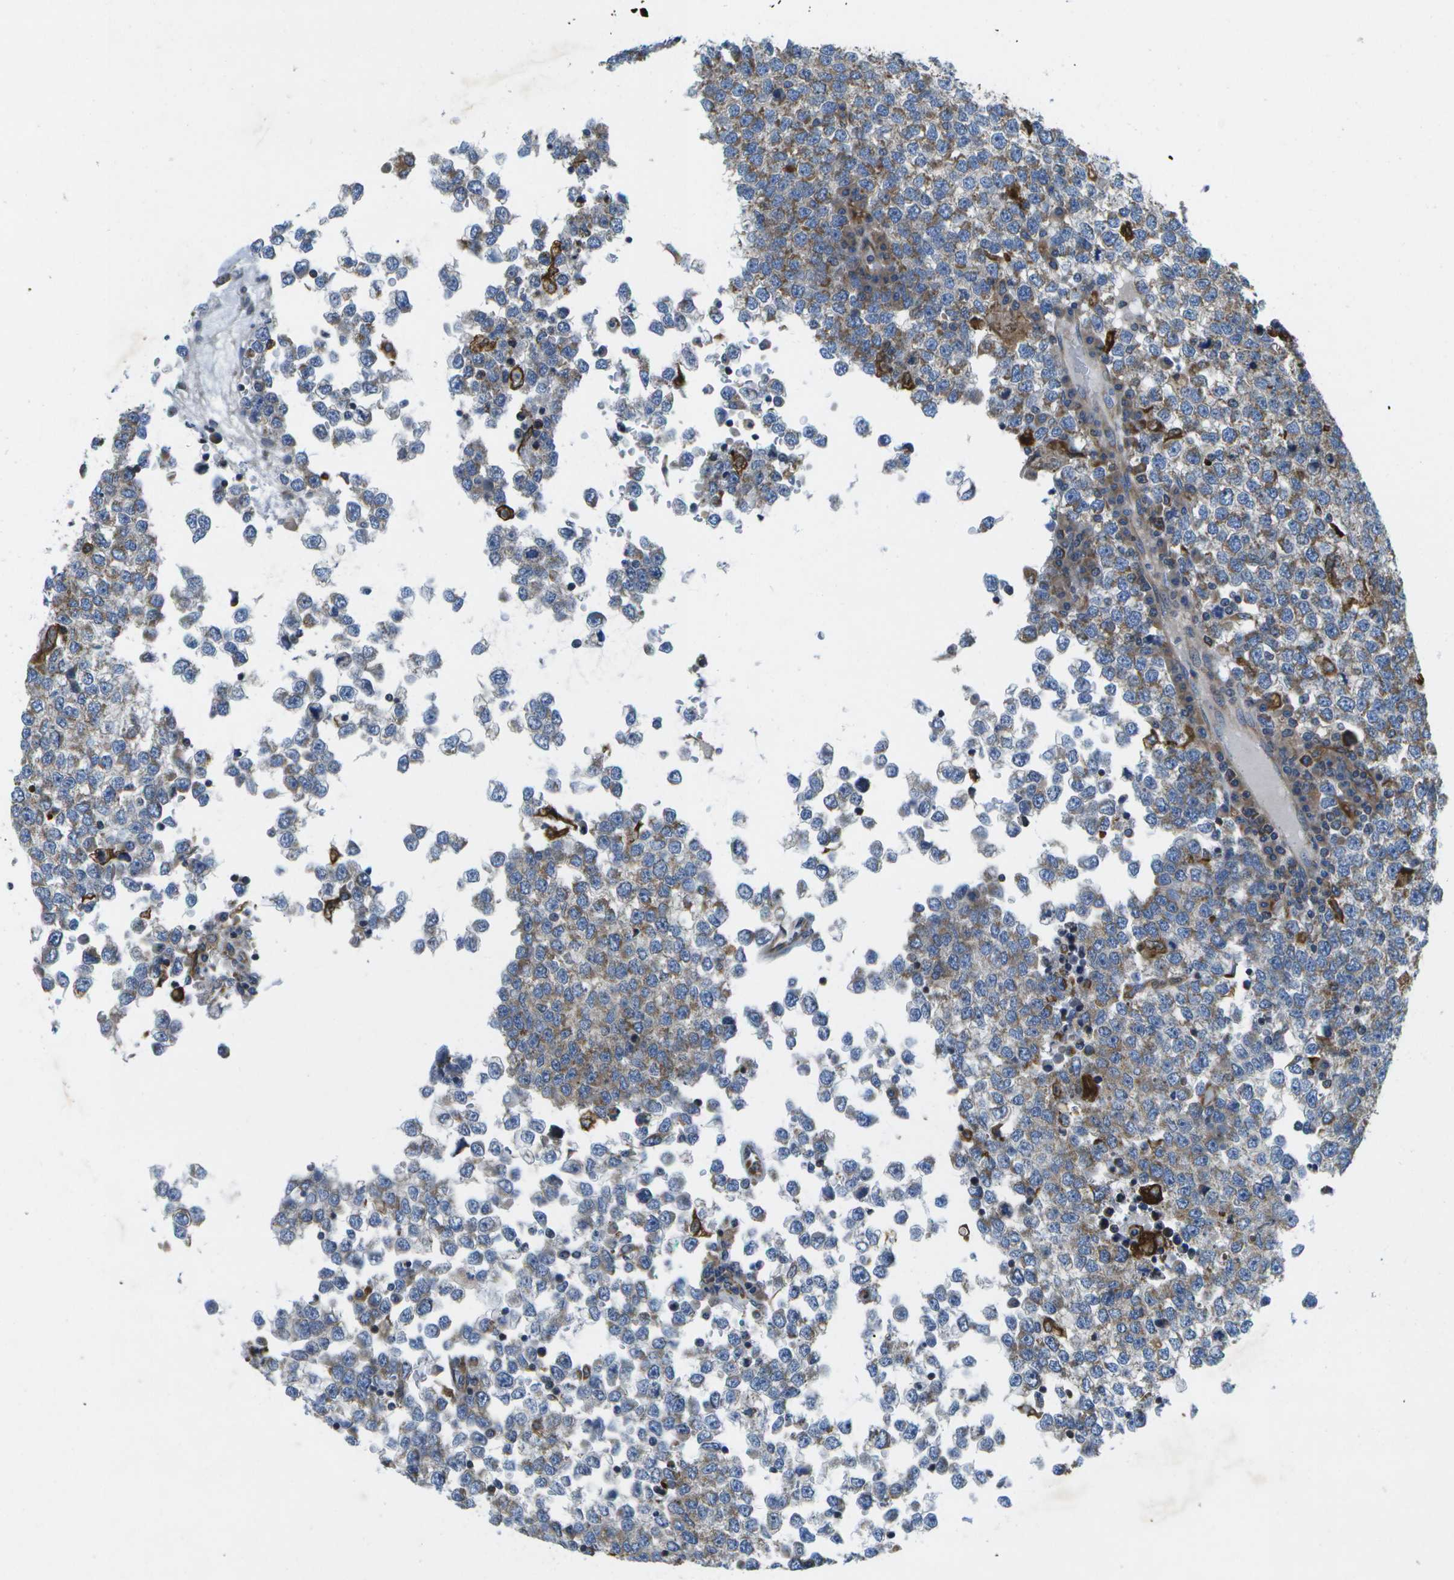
{"staining": {"intensity": "moderate", "quantity": ">75%", "location": "cytoplasmic/membranous"}, "tissue": "testis cancer", "cell_type": "Tumor cells", "image_type": "cancer", "snomed": [{"axis": "morphology", "description": "Seminoma, NOS"}, {"axis": "topography", "description": "Testis"}], "caption": "The immunohistochemical stain highlights moderate cytoplasmic/membranous staining in tumor cells of testis seminoma tissue.", "gene": "GDF5", "patient": {"sex": "male", "age": 65}}